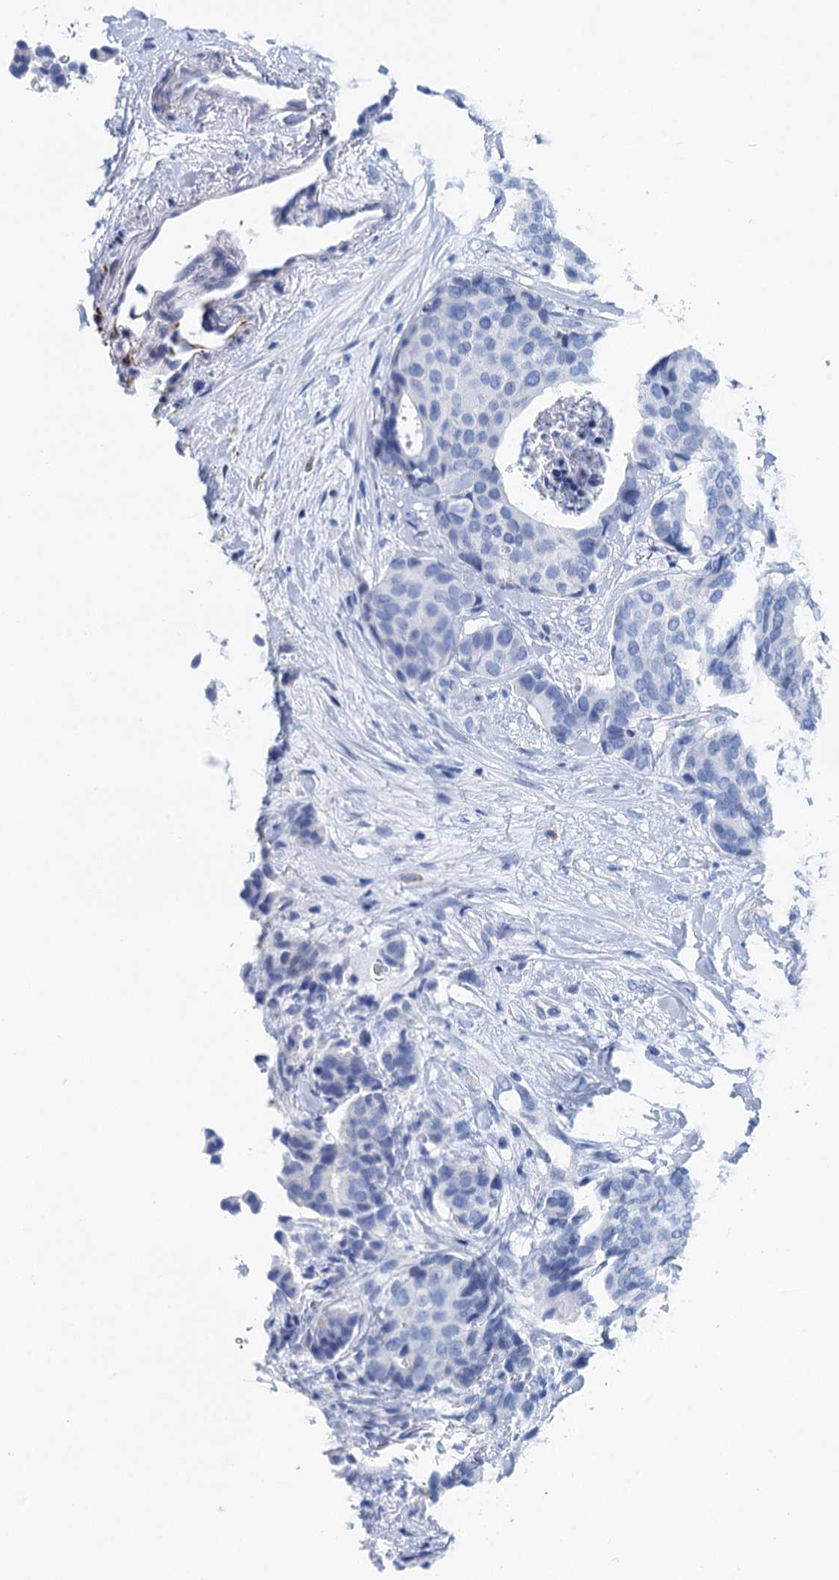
{"staining": {"intensity": "negative", "quantity": "none", "location": "none"}, "tissue": "breast cancer", "cell_type": "Tumor cells", "image_type": "cancer", "snomed": [{"axis": "morphology", "description": "Duct carcinoma"}, {"axis": "topography", "description": "Breast"}], "caption": "Breast invasive ductal carcinoma was stained to show a protein in brown. There is no significant staining in tumor cells.", "gene": "NLRP10", "patient": {"sex": "female", "age": 75}}